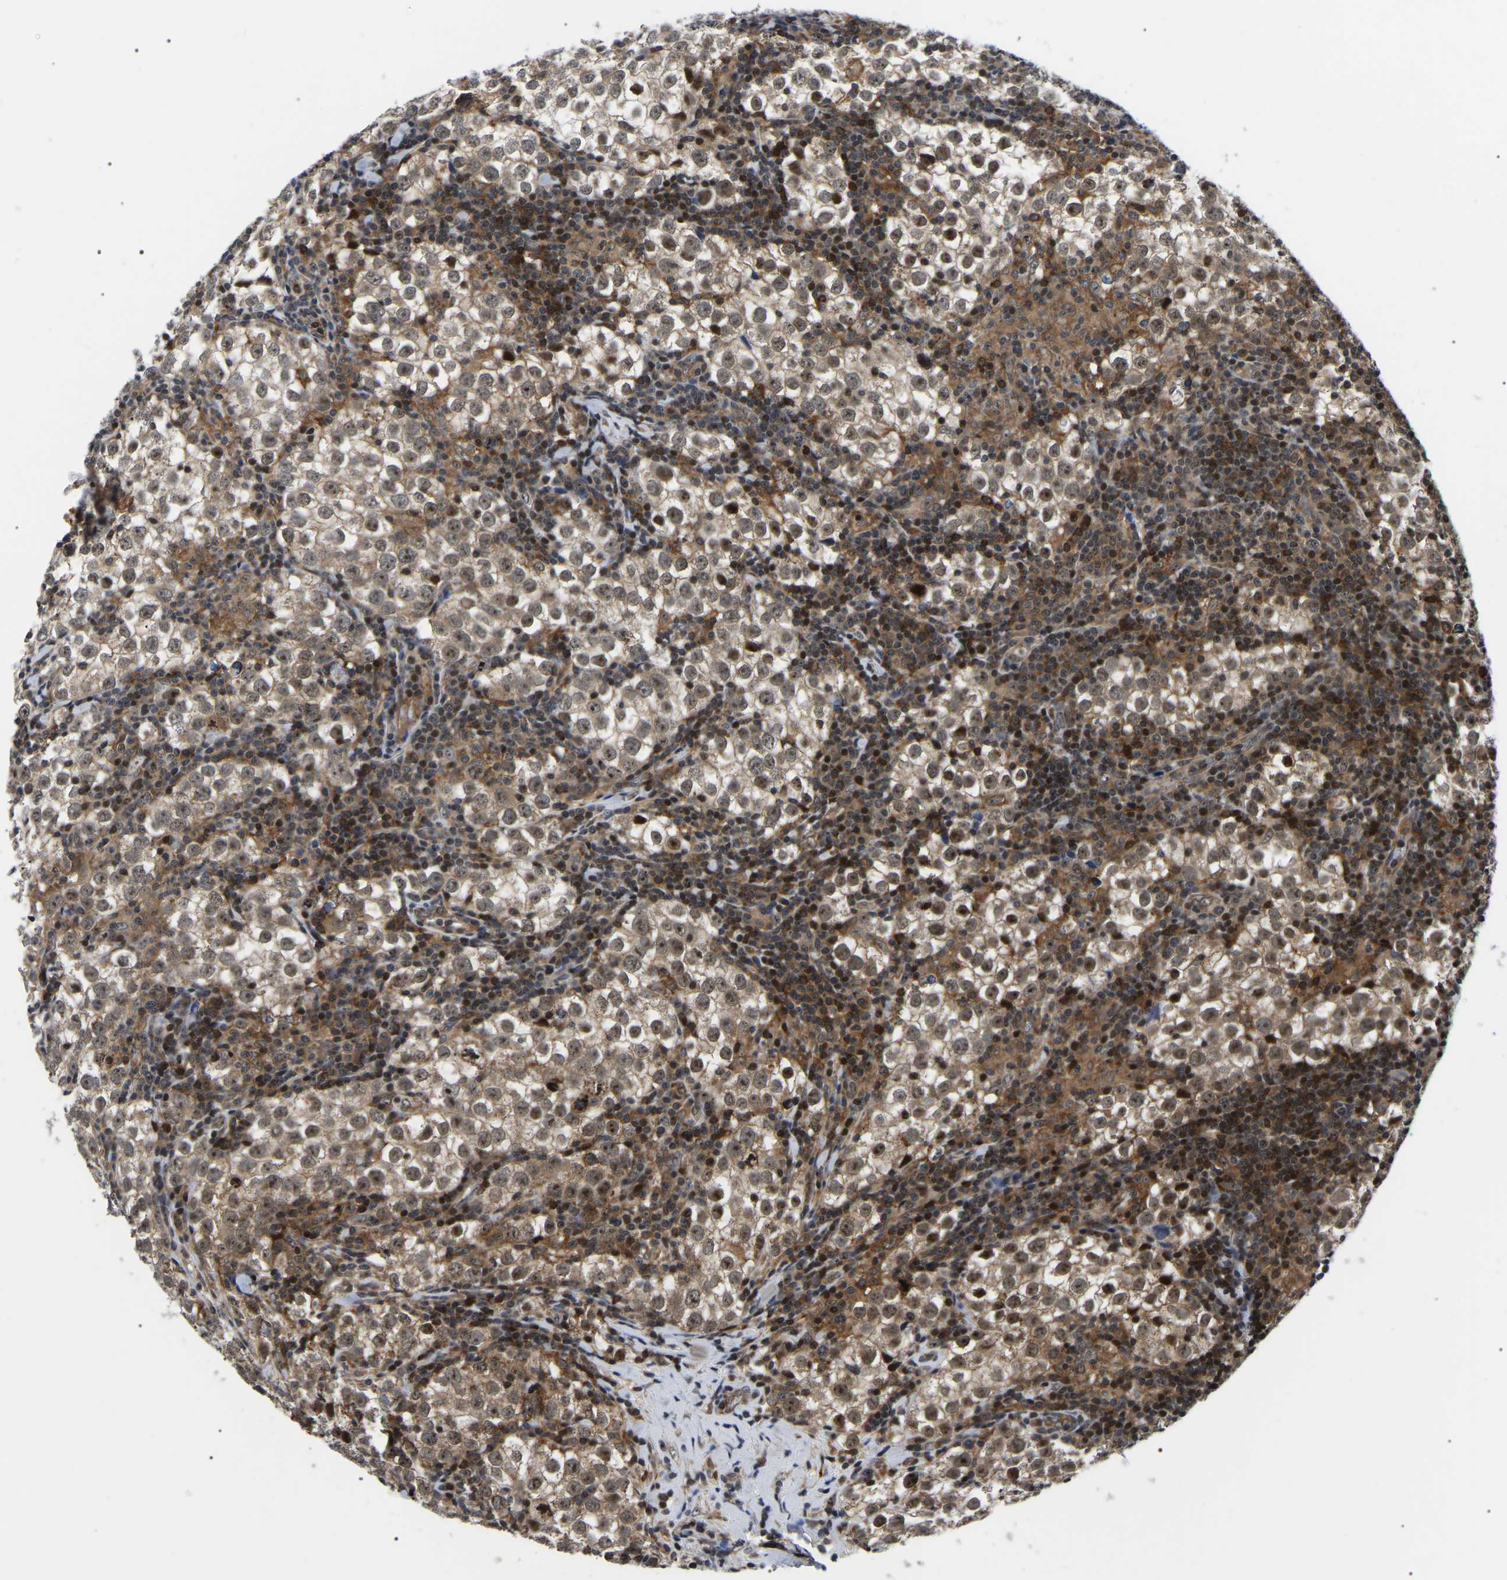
{"staining": {"intensity": "moderate", "quantity": ">75%", "location": "cytoplasmic/membranous,nuclear"}, "tissue": "testis cancer", "cell_type": "Tumor cells", "image_type": "cancer", "snomed": [{"axis": "morphology", "description": "Seminoma, NOS"}, {"axis": "morphology", "description": "Carcinoma, Embryonal, NOS"}, {"axis": "topography", "description": "Testis"}], "caption": "This histopathology image reveals immunohistochemistry (IHC) staining of human testis seminoma, with medium moderate cytoplasmic/membranous and nuclear positivity in approximately >75% of tumor cells.", "gene": "RRP1B", "patient": {"sex": "male", "age": 36}}